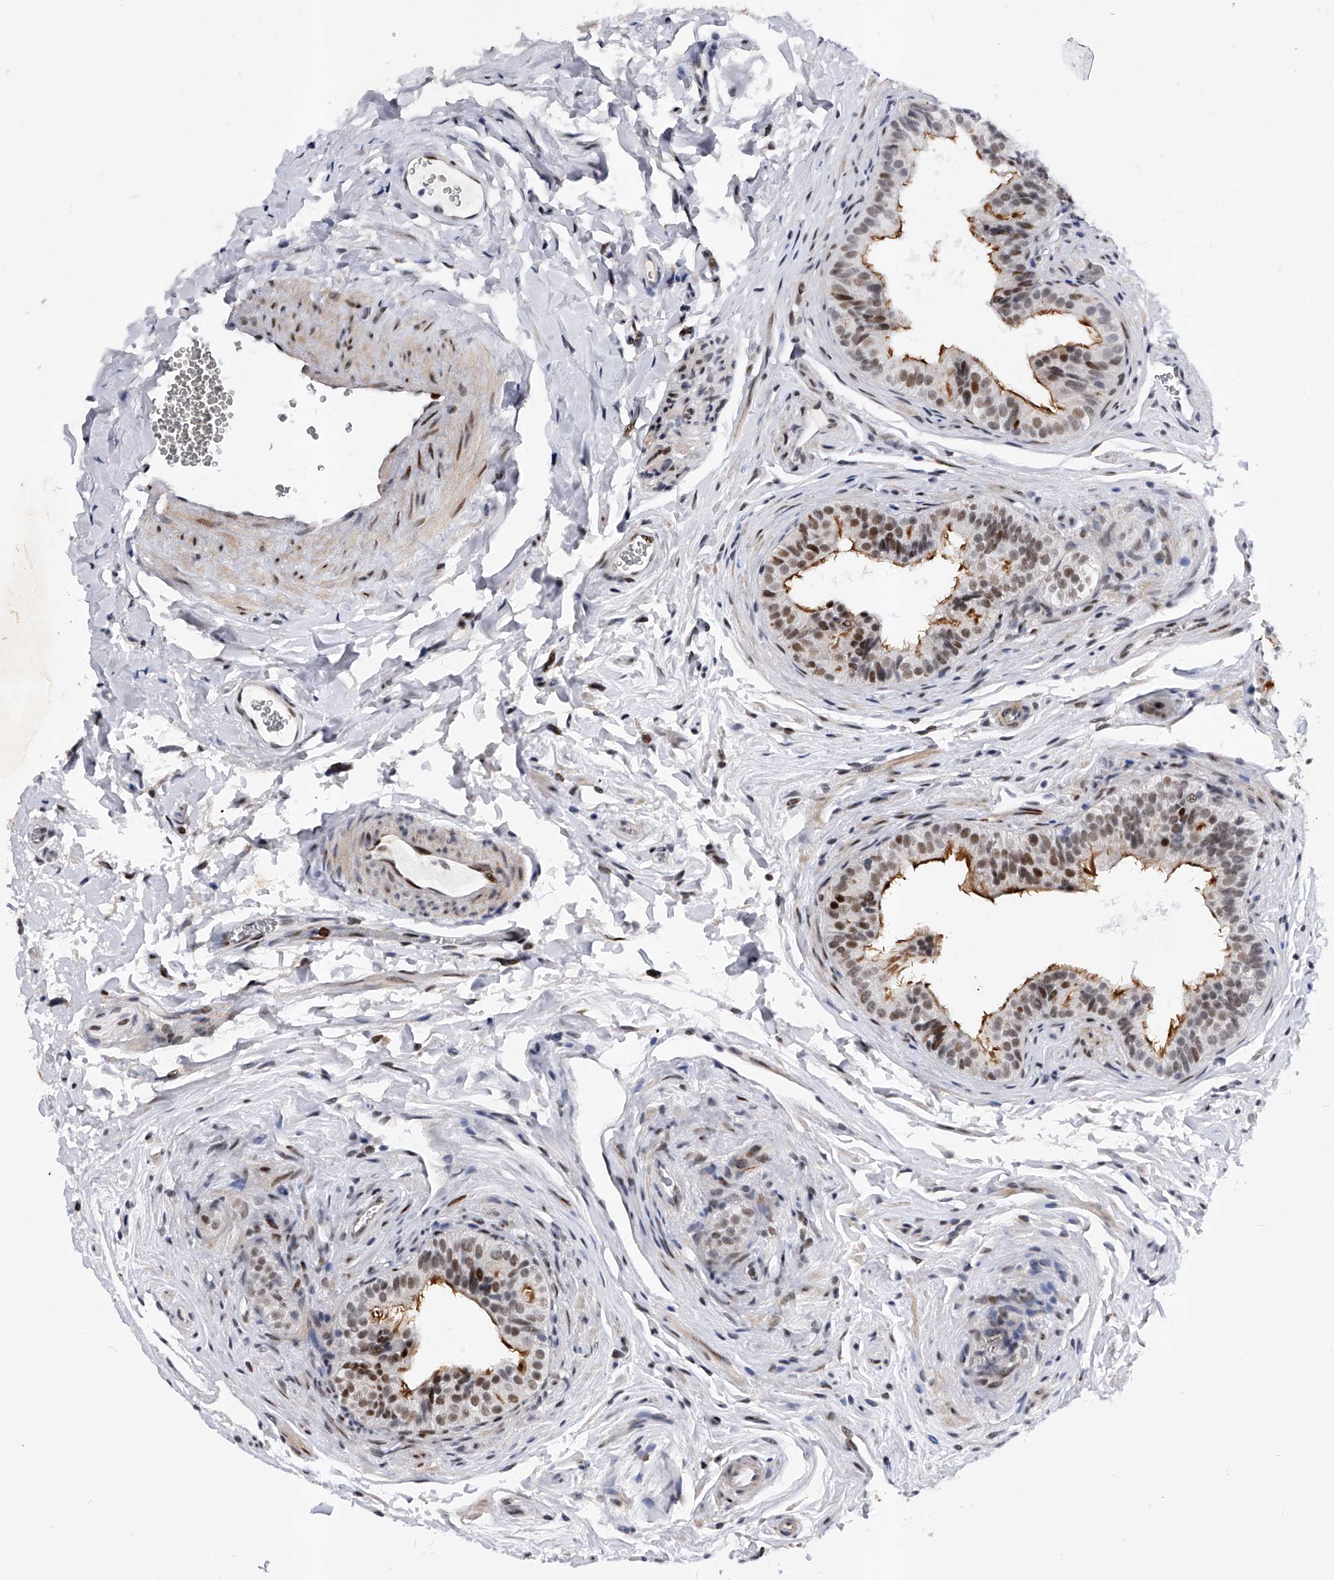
{"staining": {"intensity": "strong", "quantity": "25%-75%", "location": "cytoplasmic/membranous,nuclear"}, "tissue": "epididymis", "cell_type": "Glandular cells", "image_type": "normal", "snomed": [{"axis": "morphology", "description": "Normal tissue, NOS"}, {"axis": "topography", "description": "Epididymis"}], "caption": "A high-resolution histopathology image shows immunohistochemistry staining of unremarkable epididymis, which displays strong cytoplasmic/membranous,nuclear positivity in approximately 25%-75% of glandular cells.", "gene": "TESK2", "patient": {"sex": "male", "age": 49}}